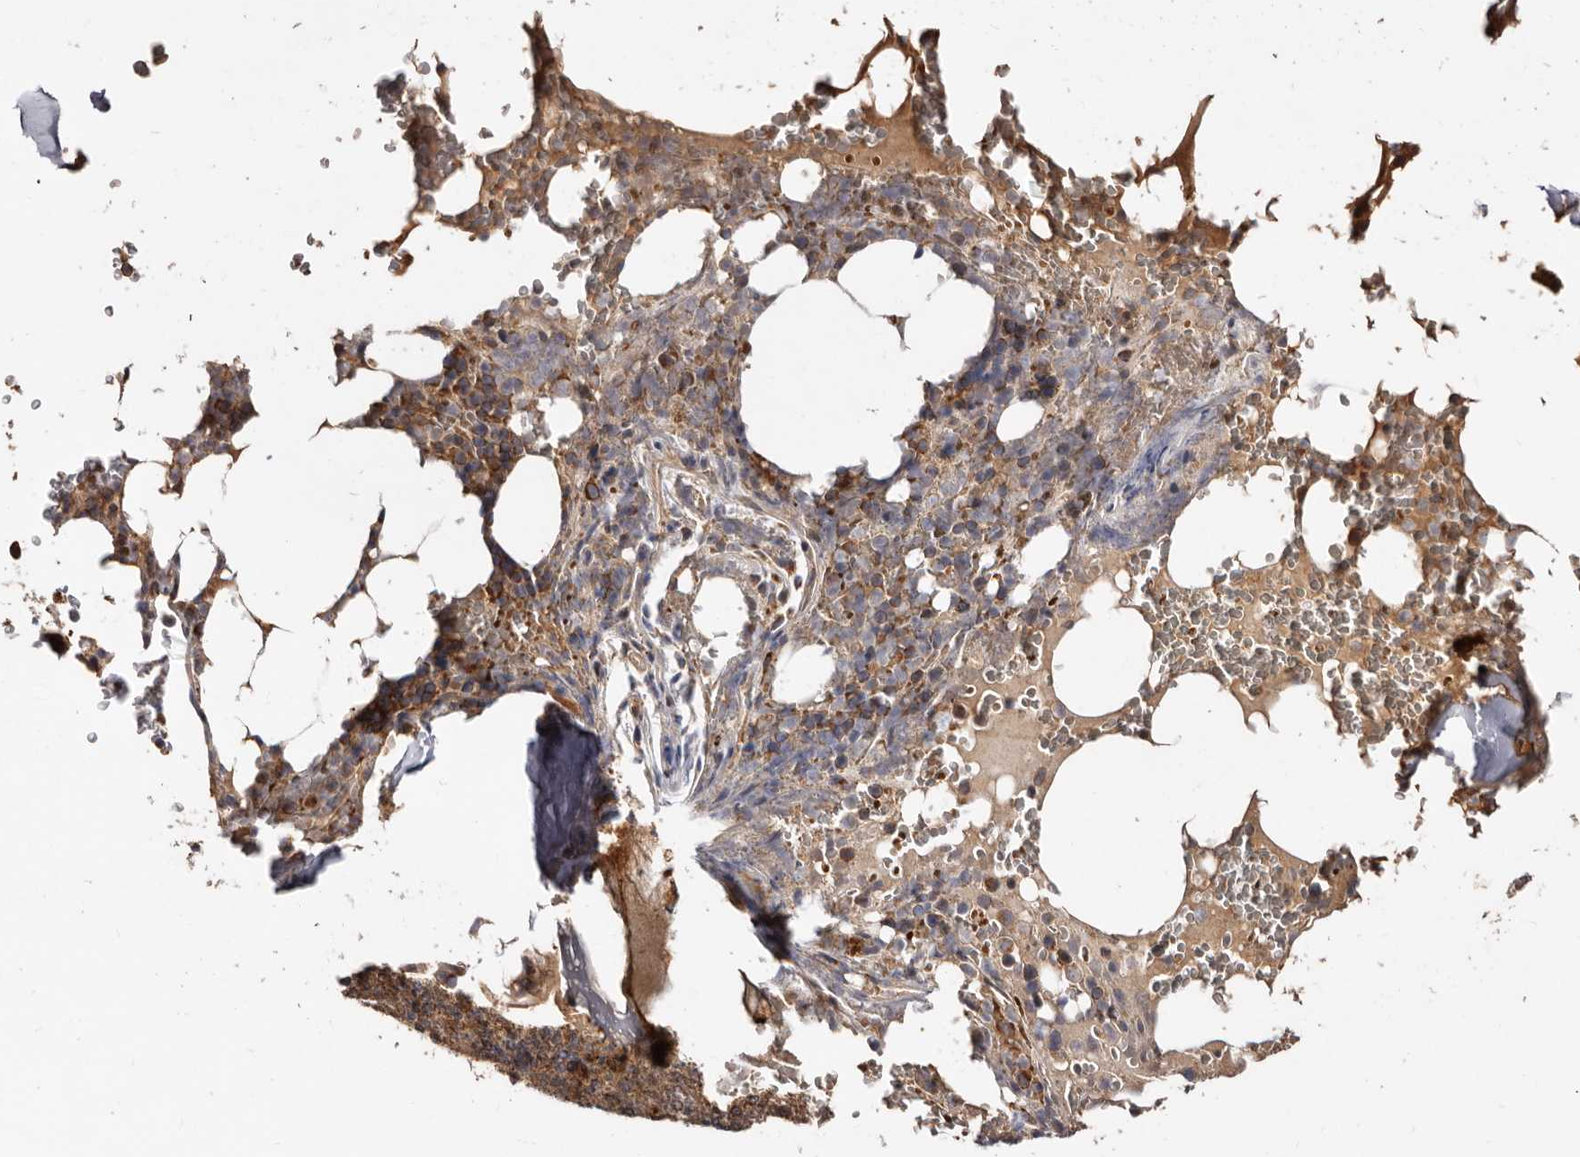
{"staining": {"intensity": "strong", "quantity": "25%-75%", "location": "cytoplasmic/membranous"}, "tissue": "bone marrow", "cell_type": "Hematopoietic cells", "image_type": "normal", "snomed": [{"axis": "morphology", "description": "Normal tissue, NOS"}, {"axis": "topography", "description": "Bone marrow"}], "caption": "Brown immunohistochemical staining in normal human bone marrow displays strong cytoplasmic/membranous staining in approximately 25%-75% of hematopoietic cells.", "gene": "GOT1L1", "patient": {"sex": "male", "age": 58}}